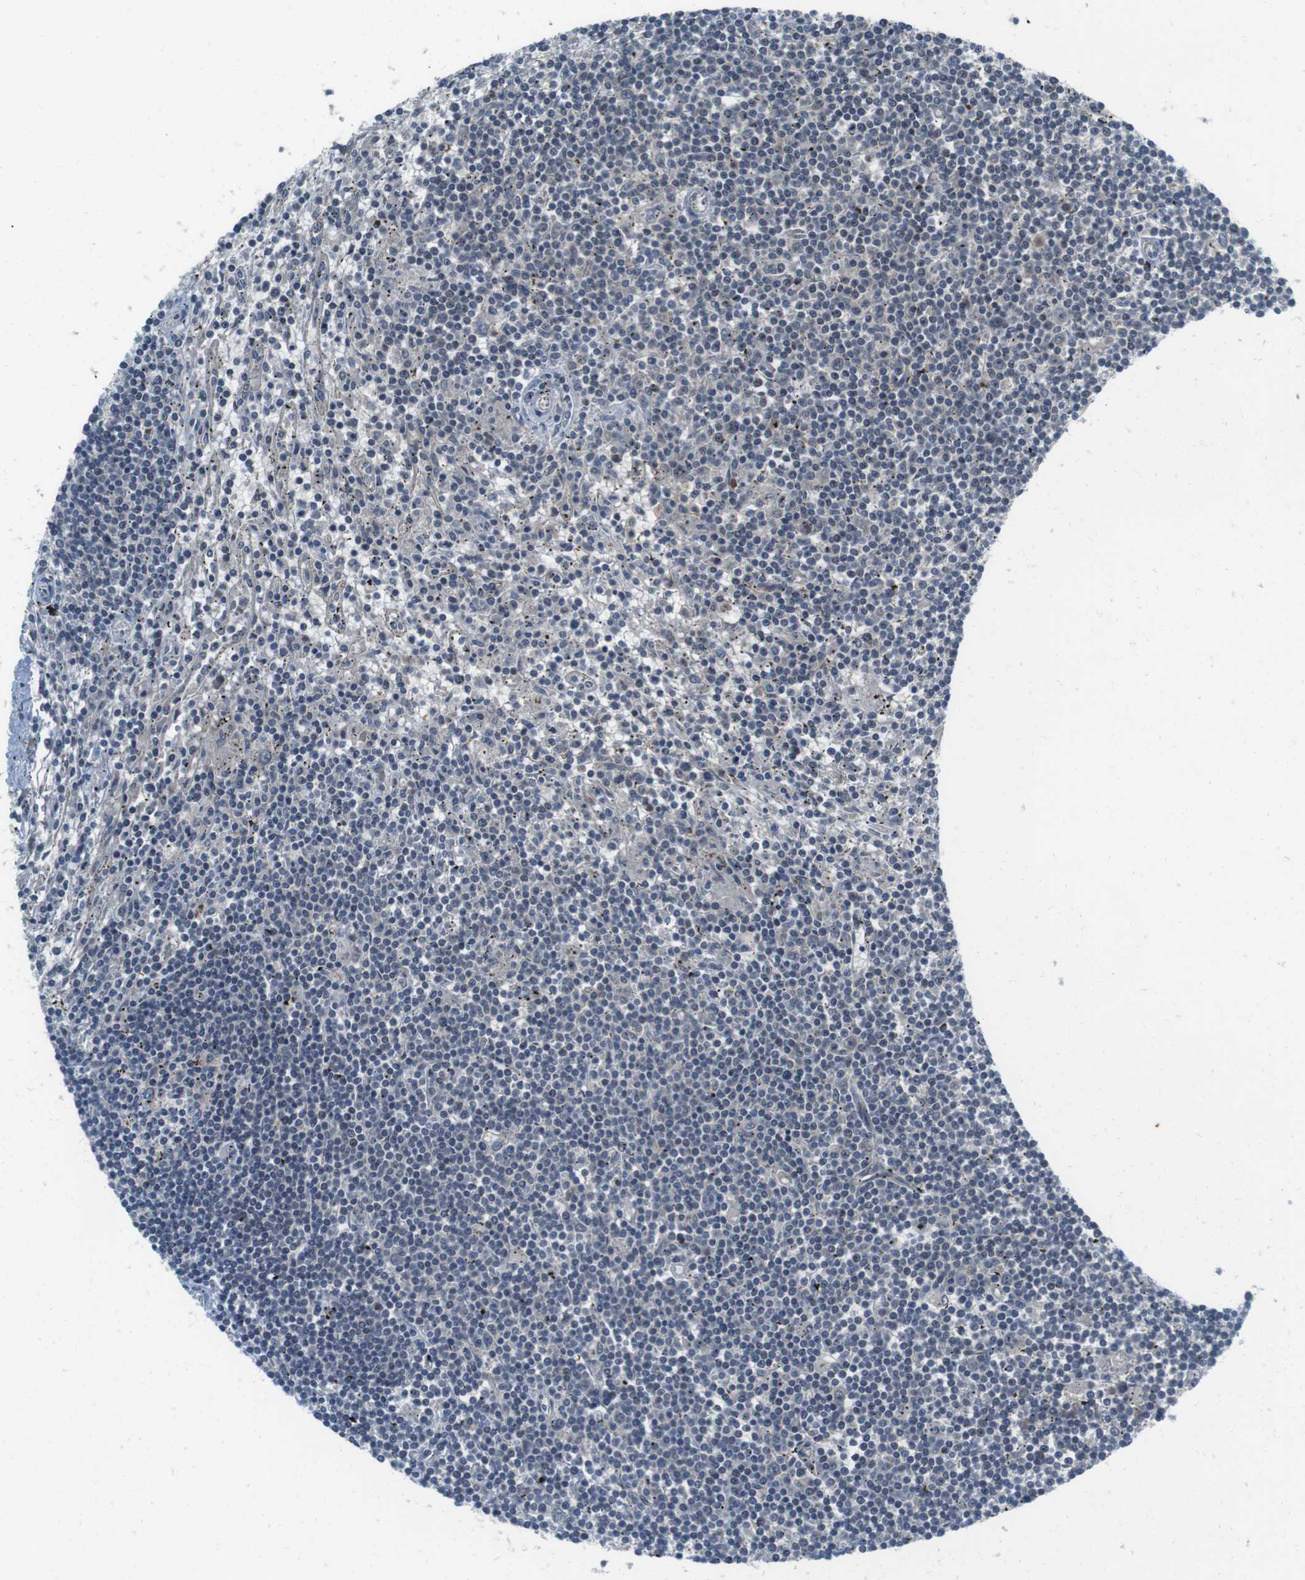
{"staining": {"intensity": "negative", "quantity": "none", "location": "none"}, "tissue": "lymphoma", "cell_type": "Tumor cells", "image_type": "cancer", "snomed": [{"axis": "morphology", "description": "Malignant lymphoma, non-Hodgkin's type, Low grade"}, {"axis": "topography", "description": "Spleen"}], "caption": "DAB immunohistochemical staining of human lymphoma demonstrates no significant positivity in tumor cells.", "gene": "MAPKAPK5", "patient": {"sex": "male", "age": 76}}